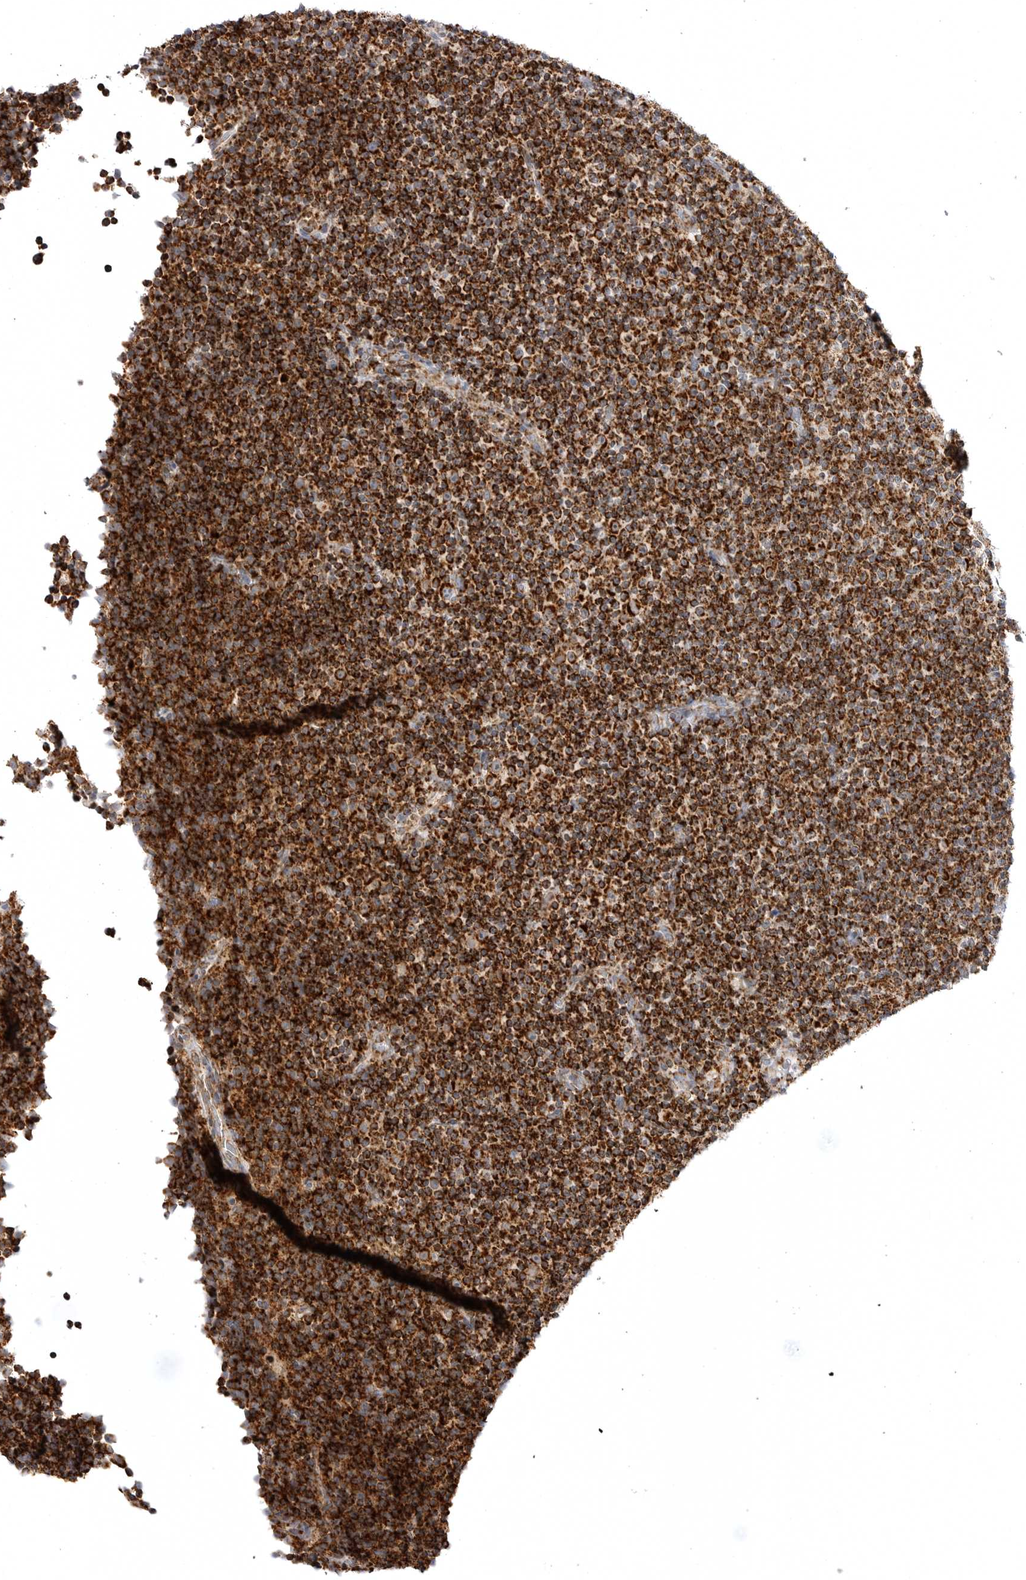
{"staining": {"intensity": "strong", "quantity": ">75%", "location": "cytoplasmic/membranous"}, "tissue": "lymphoma", "cell_type": "Tumor cells", "image_type": "cancer", "snomed": [{"axis": "morphology", "description": "Malignant lymphoma, non-Hodgkin's type, Low grade"}, {"axis": "topography", "description": "Lymph node"}], "caption": "Immunohistochemistry (DAB) staining of human low-grade malignant lymphoma, non-Hodgkin's type demonstrates strong cytoplasmic/membranous protein staining in about >75% of tumor cells.", "gene": "TUFM", "patient": {"sex": "female", "age": 67}}